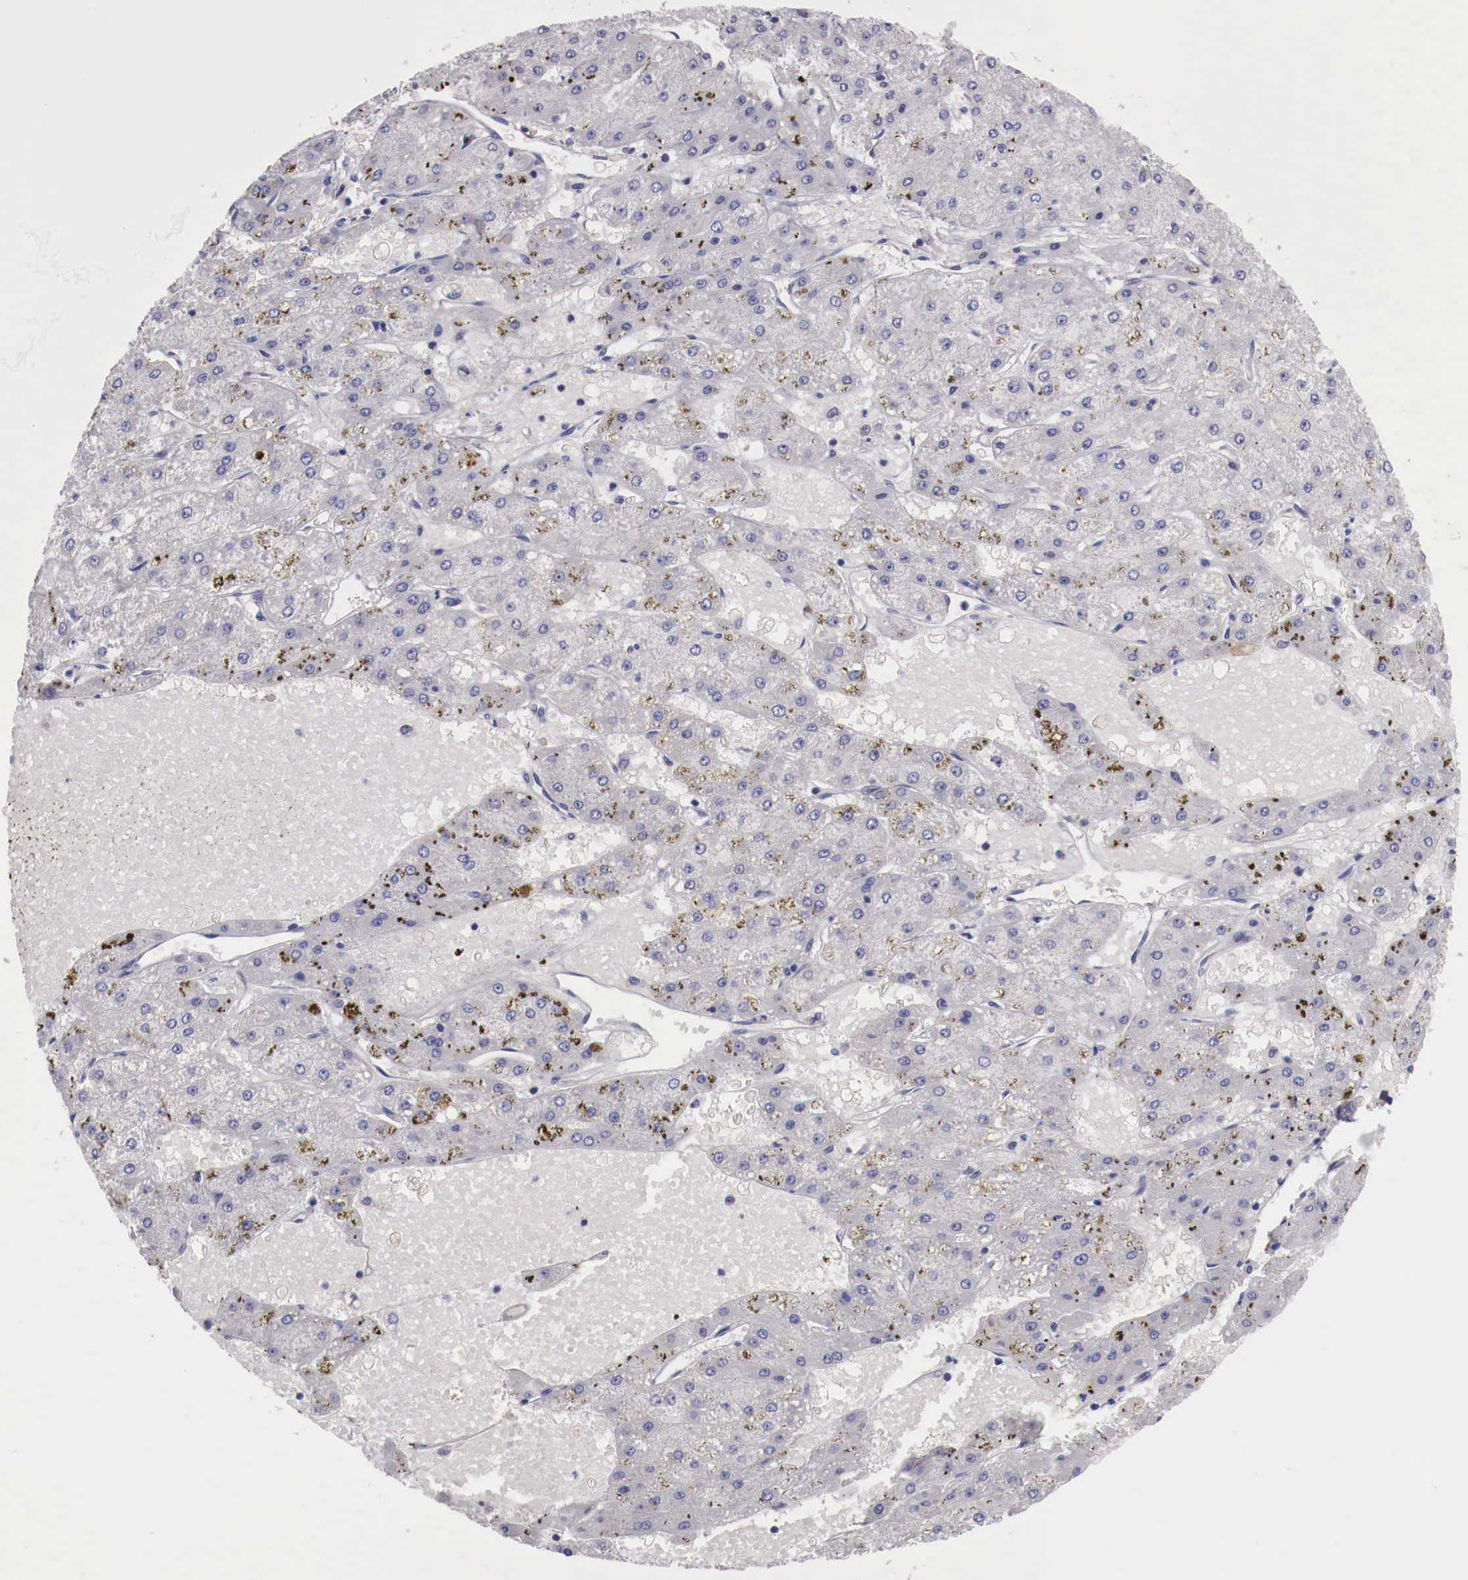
{"staining": {"intensity": "moderate", "quantity": "25%-75%", "location": "cytoplasmic/membranous"}, "tissue": "liver cancer", "cell_type": "Tumor cells", "image_type": "cancer", "snomed": [{"axis": "morphology", "description": "Carcinoma, Hepatocellular, NOS"}, {"axis": "topography", "description": "Liver"}], "caption": "A high-resolution histopathology image shows immunohistochemistry staining of liver cancer (hepatocellular carcinoma), which demonstrates moderate cytoplasmic/membranous staining in approximately 25%-75% of tumor cells. (IHC, brightfield microscopy, high magnification).", "gene": "PITPNA", "patient": {"sex": "female", "age": 52}}